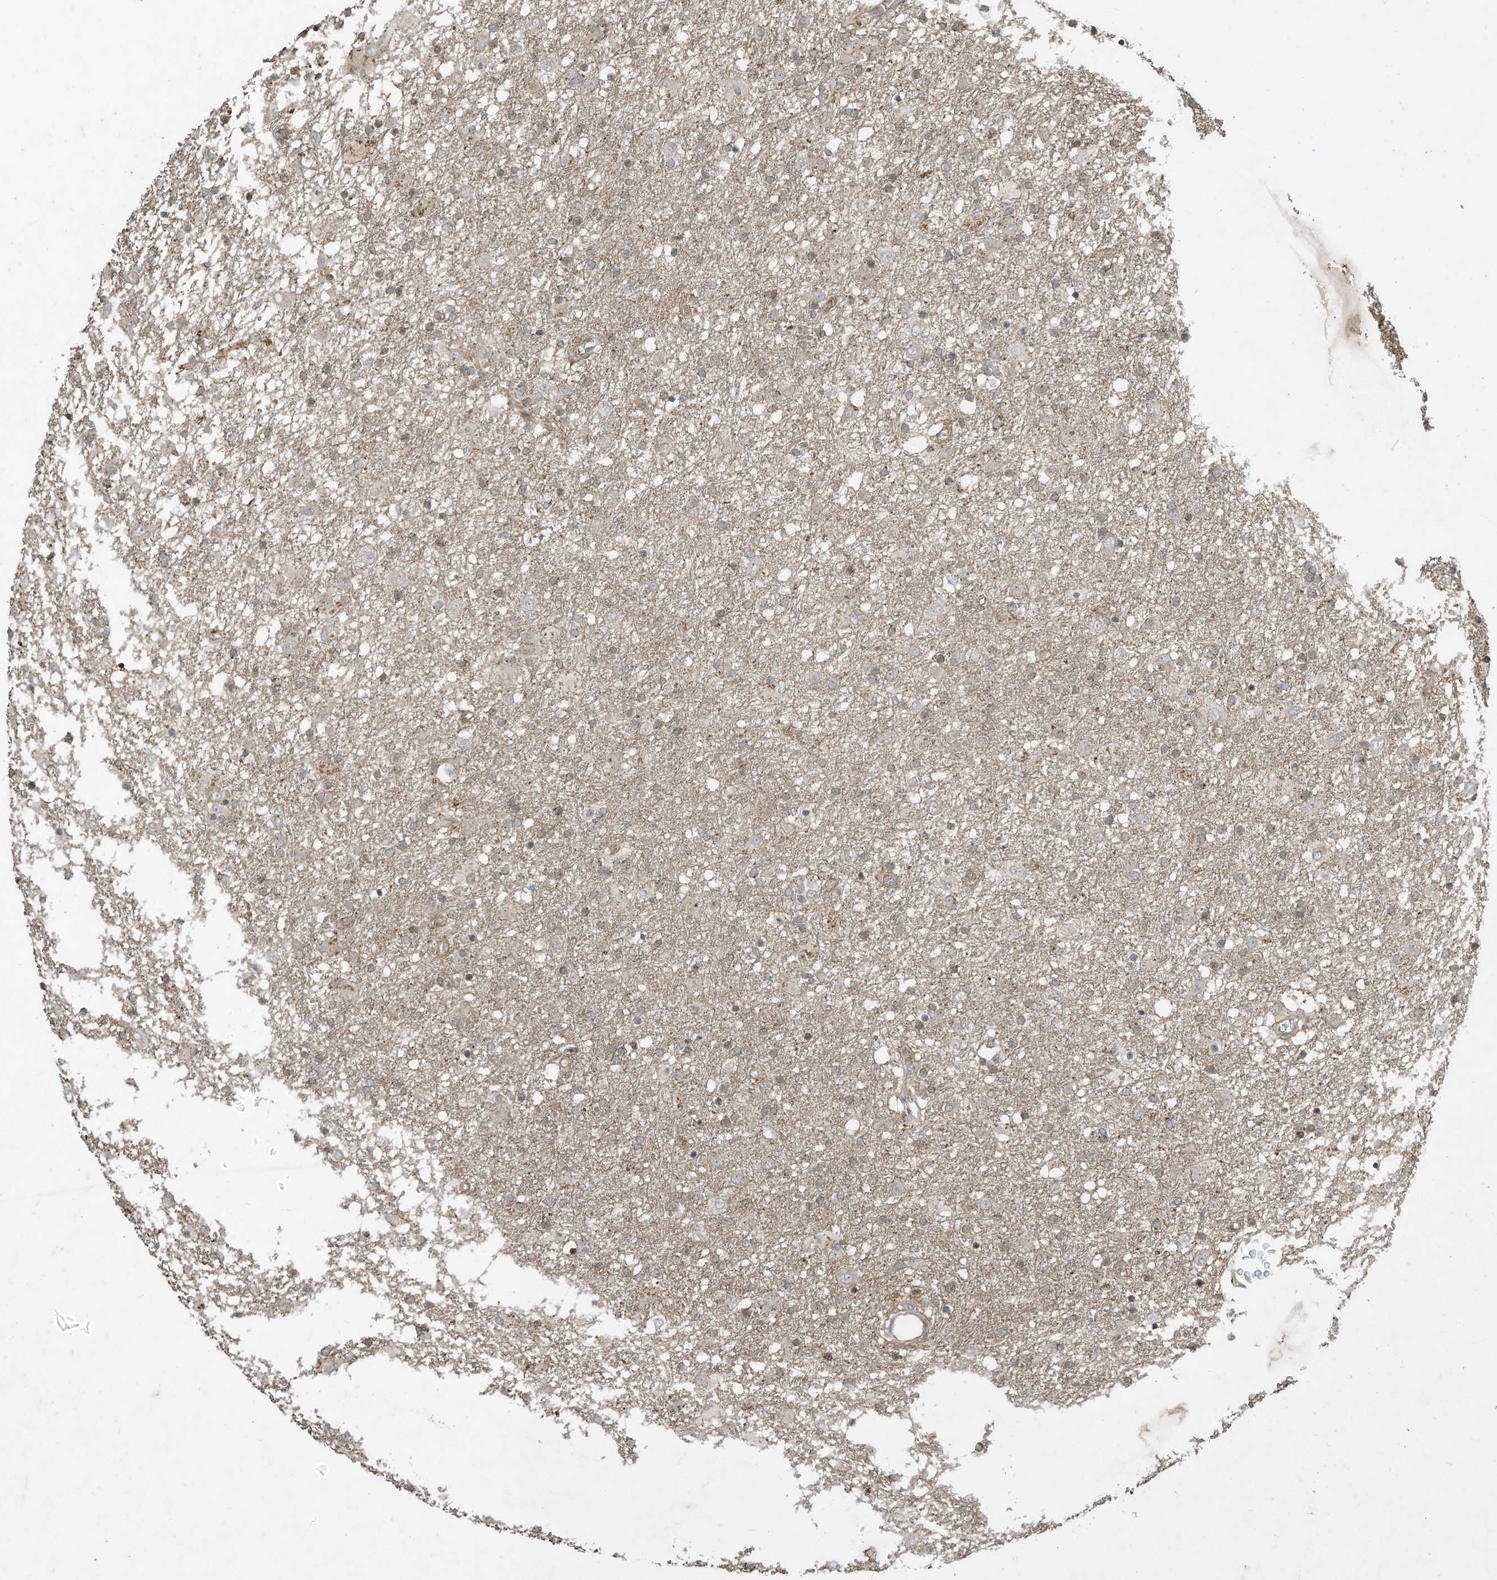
{"staining": {"intensity": "negative", "quantity": "none", "location": "none"}, "tissue": "glioma", "cell_type": "Tumor cells", "image_type": "cancer", "snomed": [{"axis": "morphology", "description": "Glioma, malignant, Low grade"}, {"axis": "topography", "description": "Brain"}], "caption": "Immunohistochemistry histopathology image of human malignant glioma (low-grade) stained for a protein (brown), which displays no positivity in tumor cells.", "gene": "MATN2", "patient": {"sex": "male", "age": 65}}